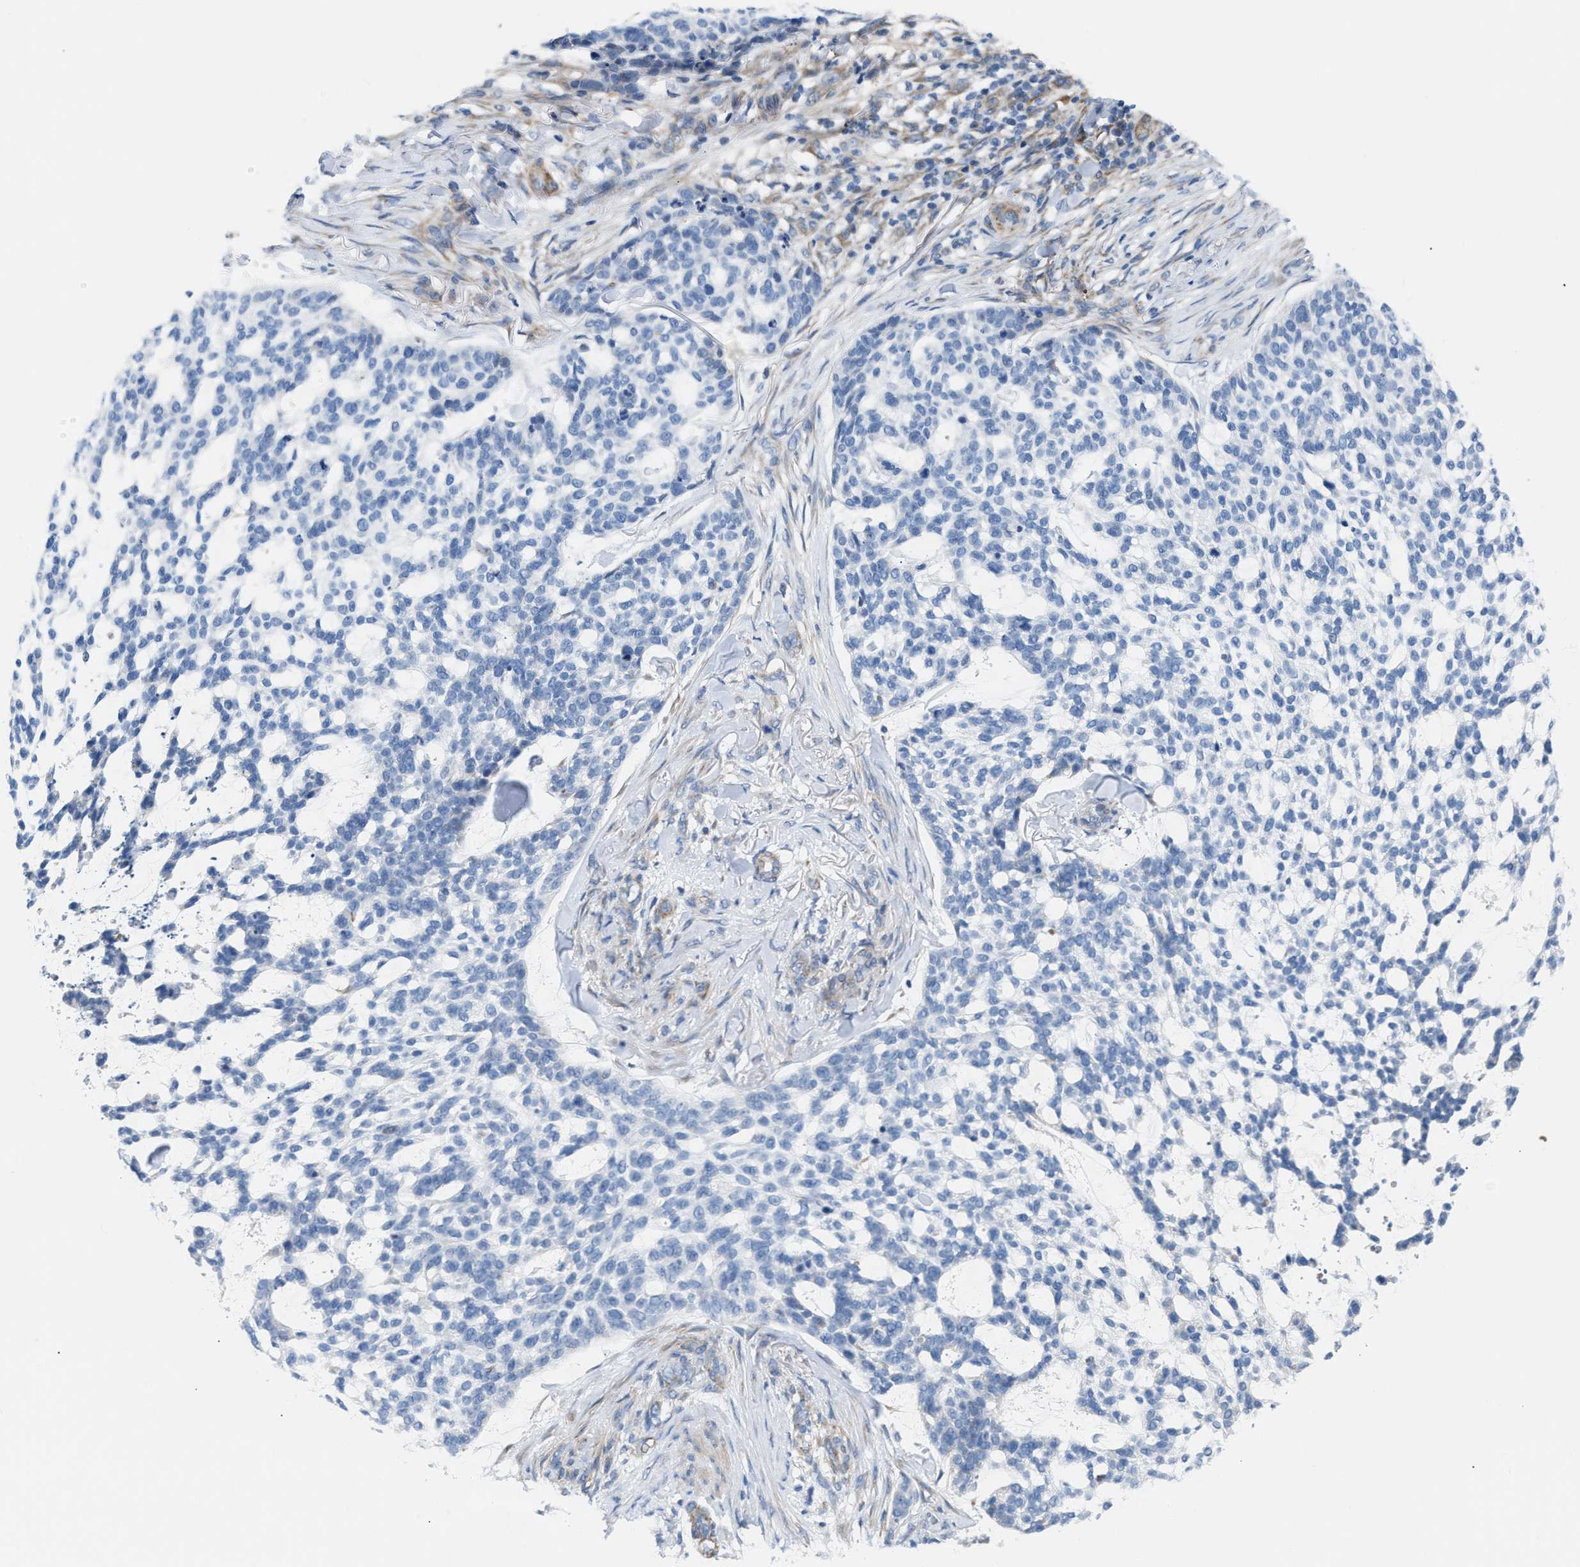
{"staining": {"intensity": "negative", "quantity": "none", "location": "none"}, "tissue": "skin cancer", "cell_type": "Tumor cells", "image_type": "cancer", "snomed": [{"axis": "morphology", "description": "Basal cell carcinoma"}, {"axis": "topography", "description": "Skin"}], "caption": "This is an immunohistochemistry (IHC) image of skin cancer (basal cell carcinoma). There is no expression in tumor cells.", "gene": "TFPI", "patient": {"sex": "female", "age": 64}}